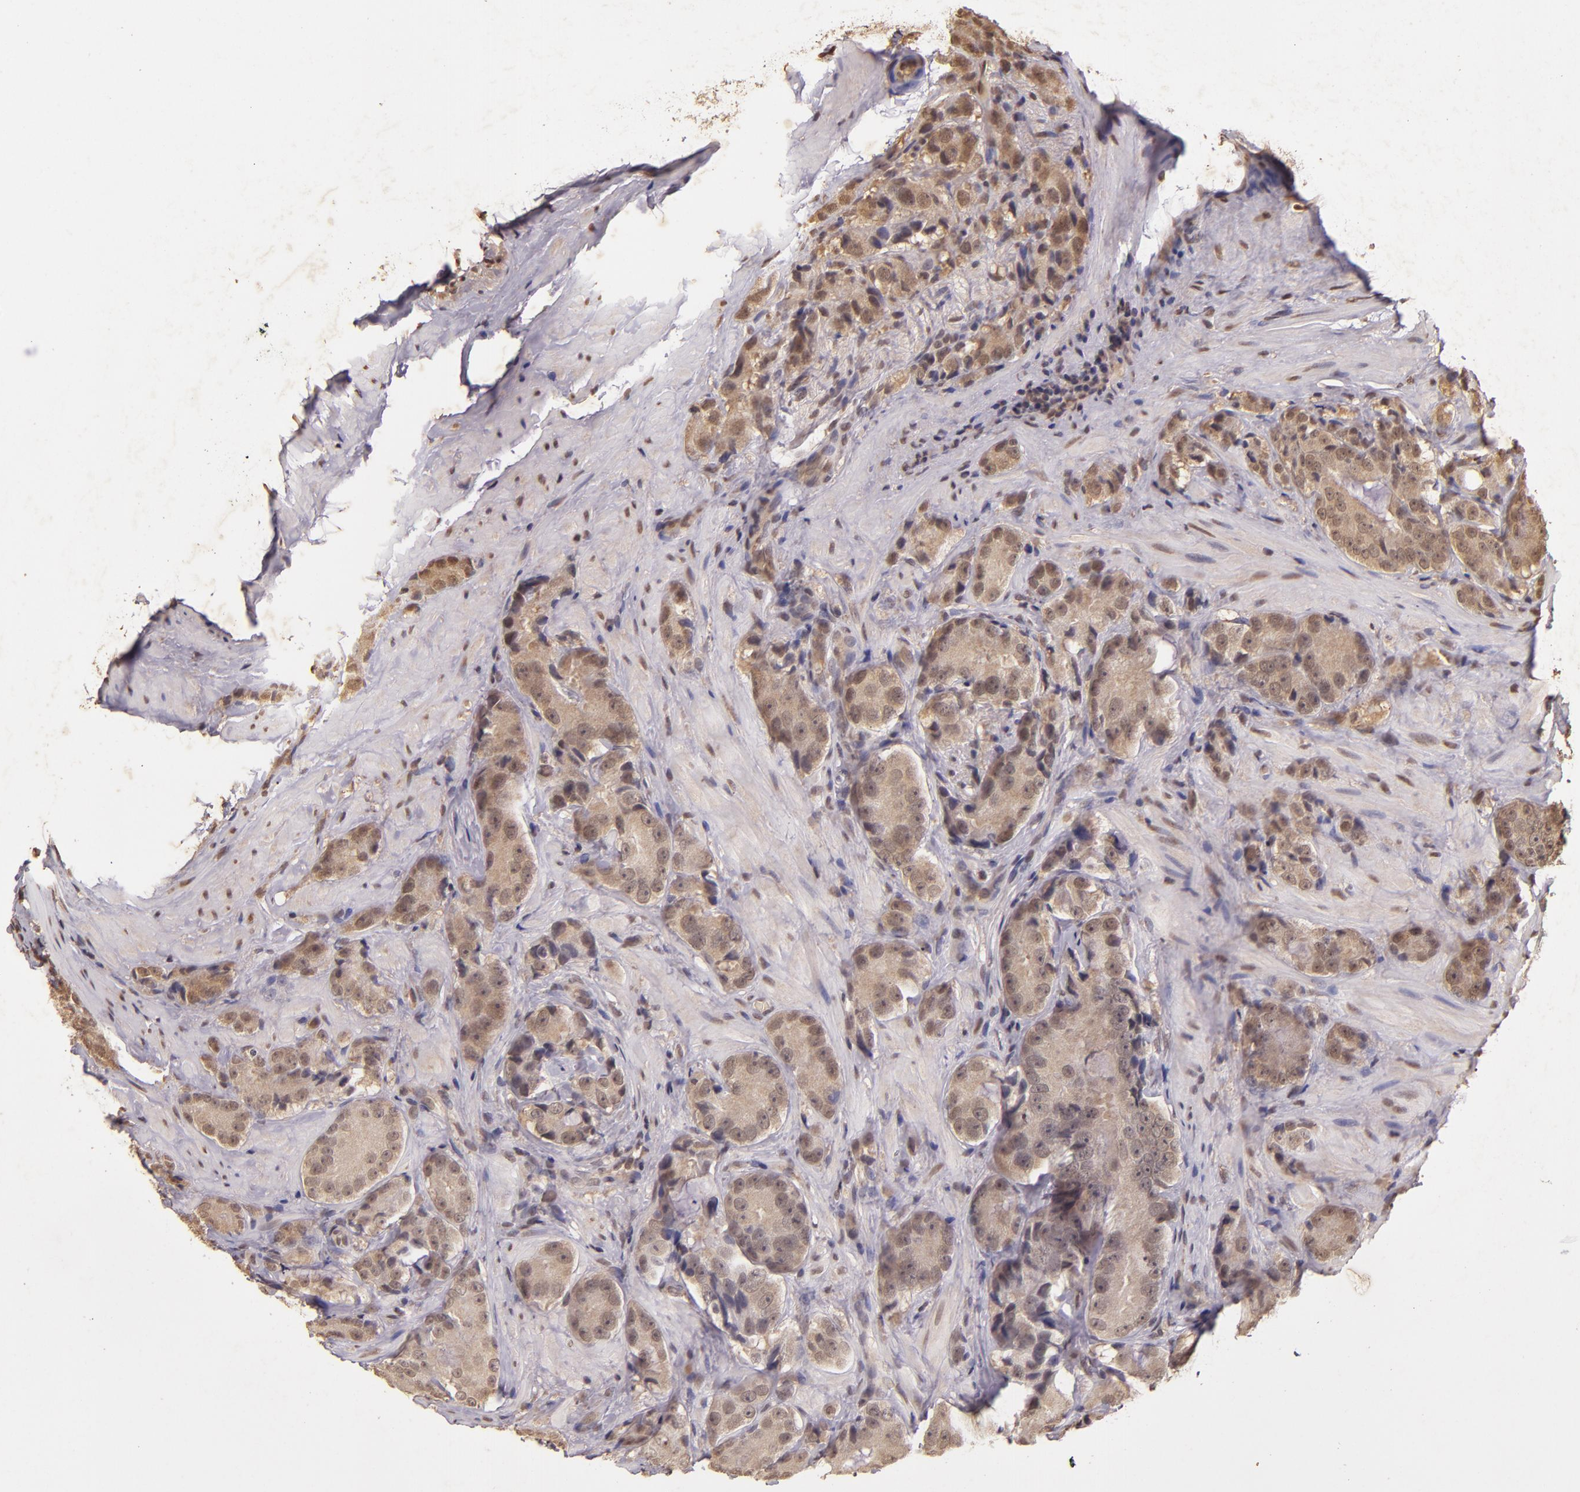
{"staining": {"intensity": "weak", "quantity": ">75%", "location": "cytoplasmic/membranous,nuclear"}, "tissue": "prostate cancer", "cell_type": "Tumor cells", "image_type": "cancer", "snomed": [{"axis": "morphology", "description": "Adenocarcinoma, High grade"}, {"axis": "topography", "description": "Prostate"}], "caption": "Prostate cancer was stained to show a protein in brown. There is low levels of weak cytoplasmic/membranous and nuclear expression in about >75% of tumor cells. (brown staining indicates protein expression, while blue staining denotes nuclei).", "gene": "CUL1", "patient": {"sex": "male", "age": 70}}